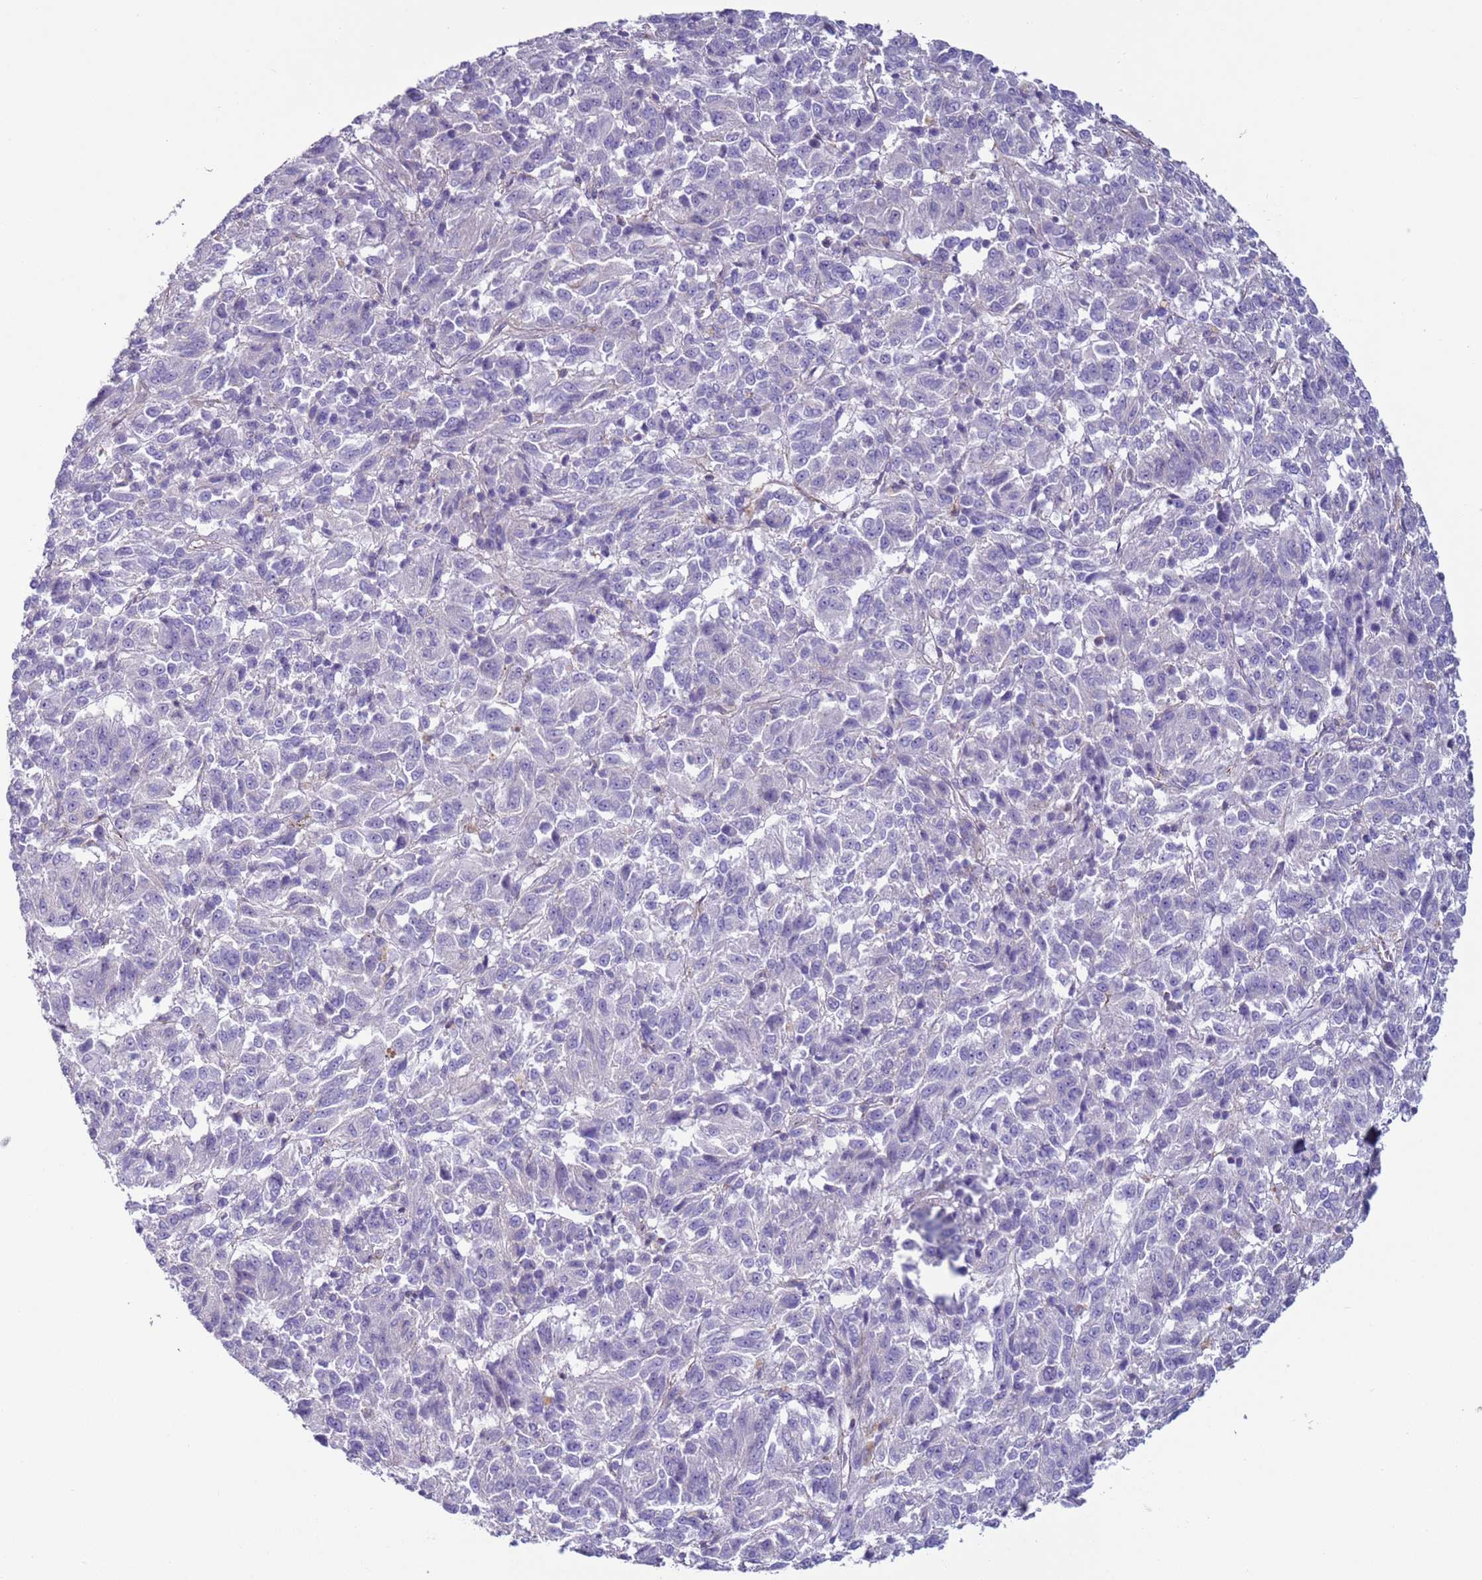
{"staining": {"intensity": "negative", "quantity": "none", "location": "none"}, "tissue": "melanoma", "cell_type": "Tumor cells", "image_type": "cancer", "snomed": [{"axis": "morphology", "description": "Malignant melanoma, Metastatic site"}, {"axis": "topography", "description": "Lung"}], "caption": "This is an immunohistochemistry (IHC) image of human melanoma. There is no positivity in tumor cells.", "gene": "HEATR1", "patient": {"sex": "male", "age": 64}}